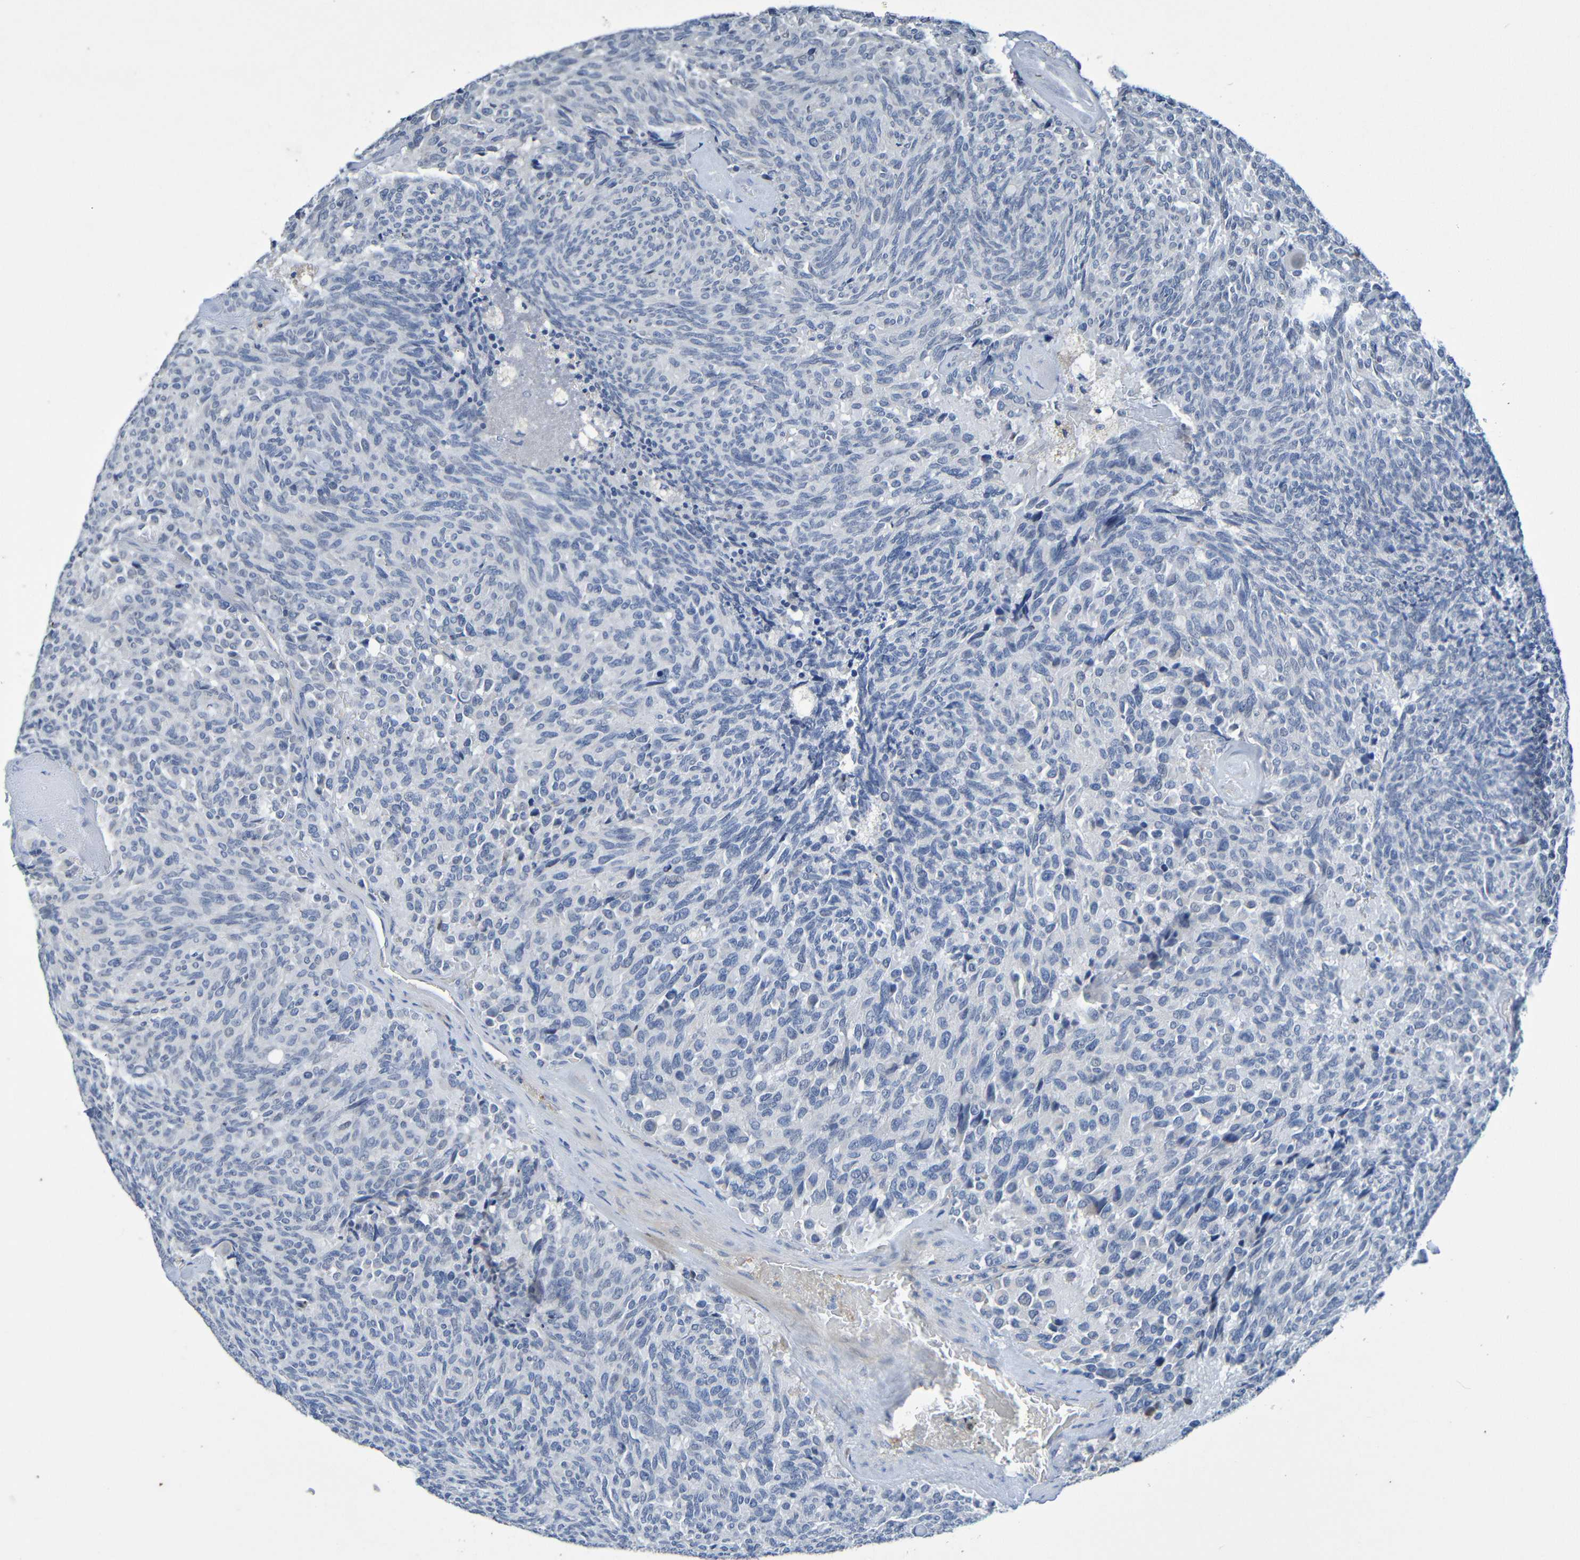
{"staining": {"intensity": "negative", "quantity": "none", "location": "none"}, "tissue": "carcinoid", "cell_type": "Tumor cells", "image_type": "cancer", "snomed": [{"axis": "morphology", "description": "Carcinoid, malignant, NOS"}, {"axis": "topography", "description": "Pancreas"}], "caption": "The immunohistochemistry photomicrograph has no significant staining in tumor cells of carcinoid (malignant) tissue.", "gene": "IL10", "patient": {"sex": "female", "age": 54}}